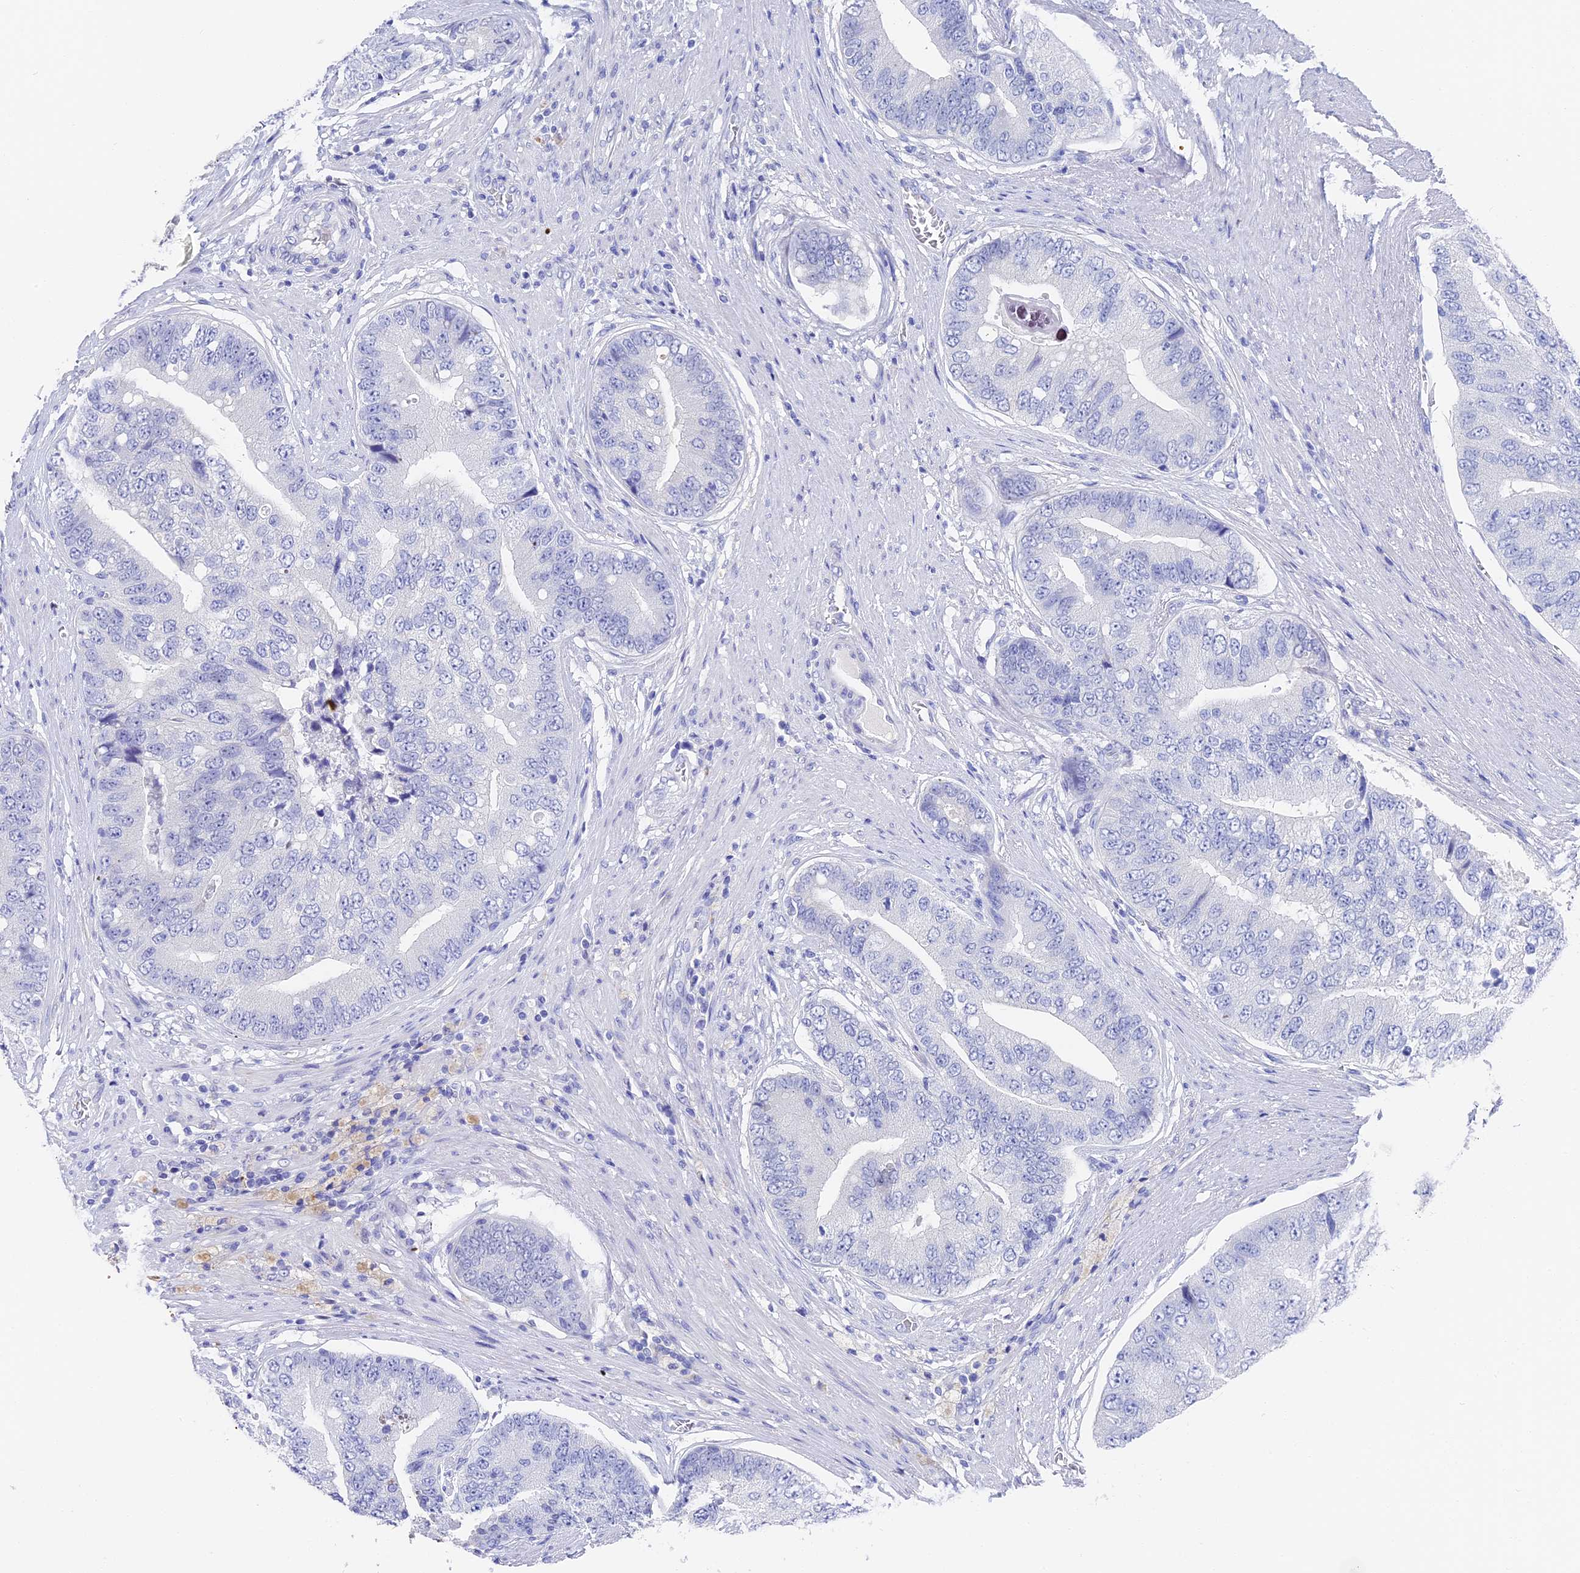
{"staining": {"intensity": "negative", "quantity": "none", "location": "none"}, "tissue": "prostate cancer", "cell_type": "Tumor cells", "image_type": "cancer", "snomed": [{"axis": "morphology", "description": "Adenocarcinoma, High grade"}, {"axis": "topography", "description": "Prostate"}], "caption": "Histopathology image shows no significant protein positivity in tumor cells of adenocarcinoma (high-grade) (prostate).", "gene": "VPS33B", "patient": {"sex": "male", "age": 70}}